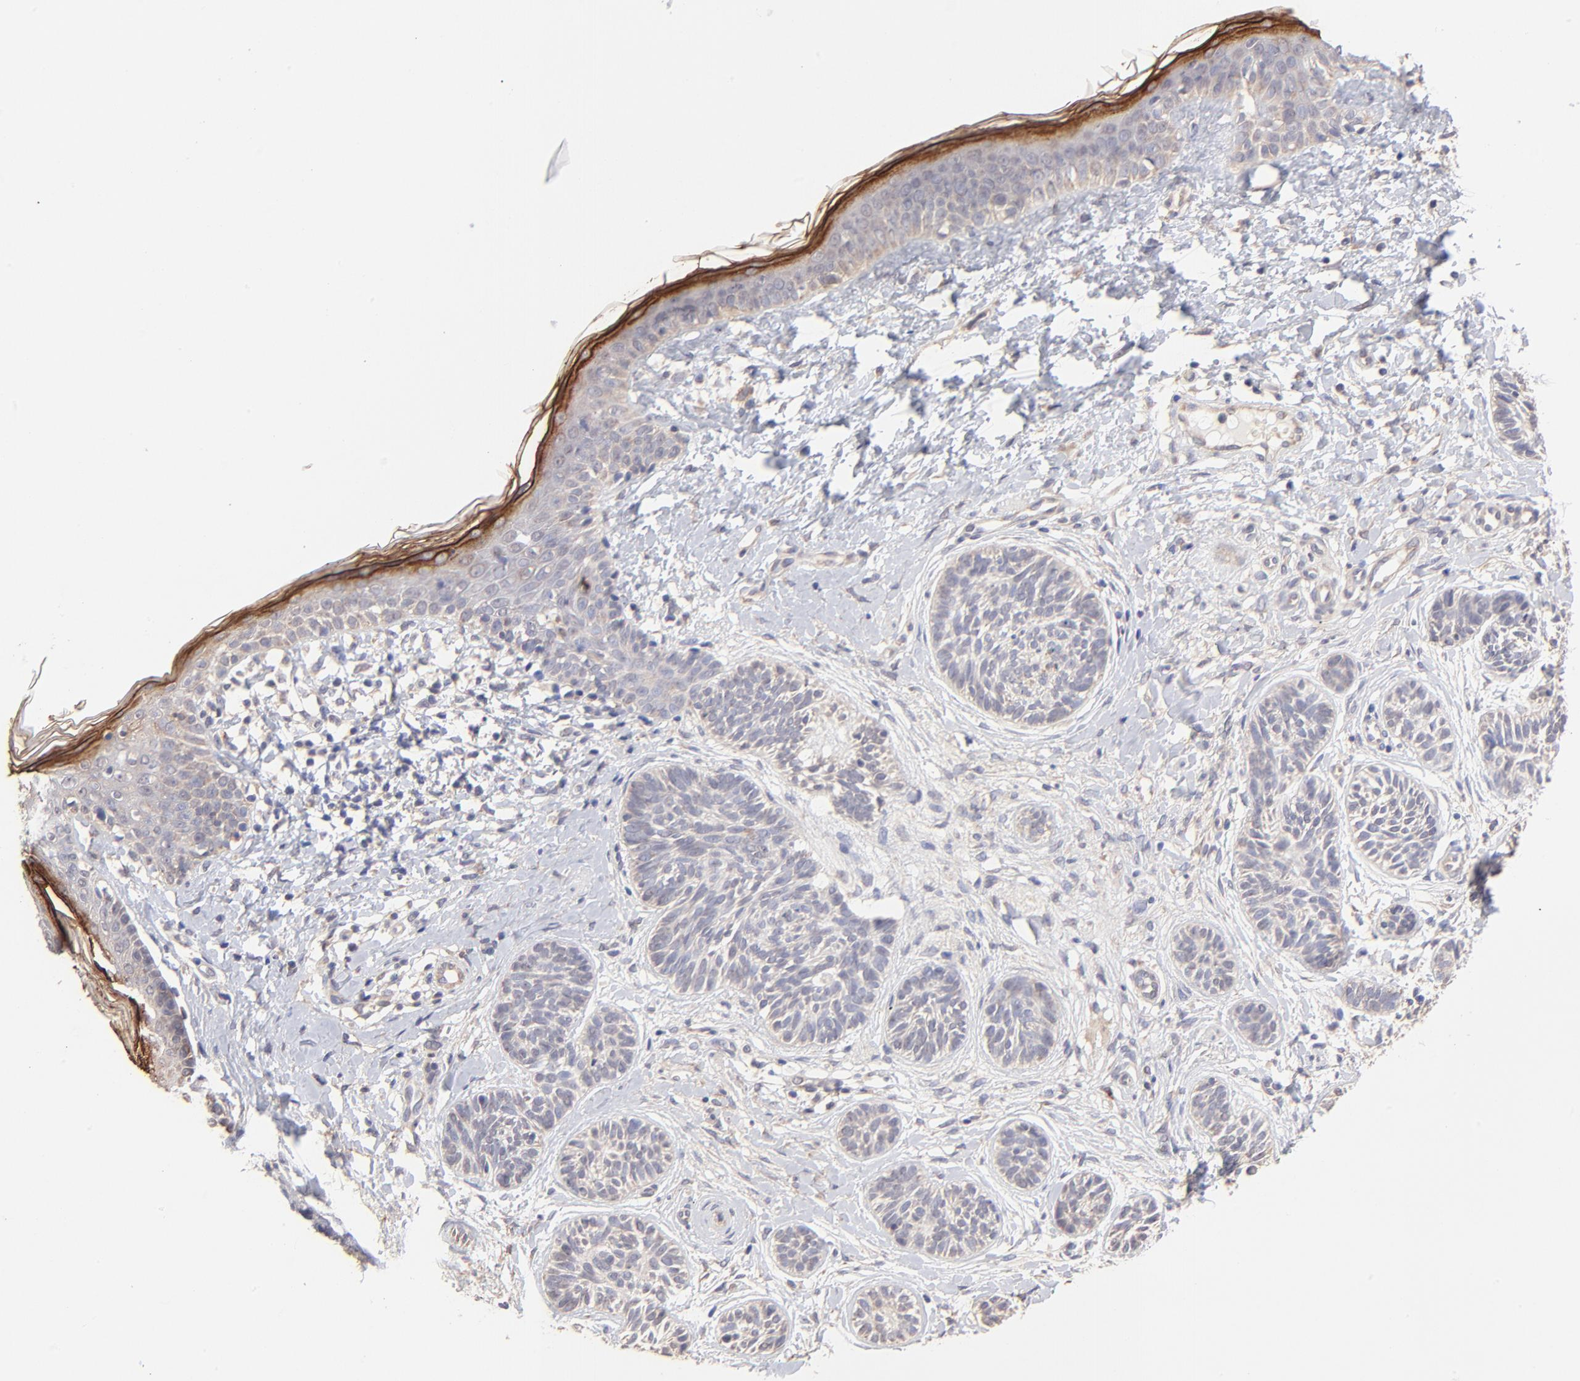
{"staining": {"intensity": "moderate", "quantity": "25%-75%", "location": "cytoplasmic/membranous"}, "tissue": "skin cancer", "cell_type": "Tumor cells", "image_type": "cancer", "snomed": [{"axis": "morphology", "description": "Normal tissue, NOS"}, {"axis": "morphology", "description": "Basal cell carcinoma"}, {"axis": "topography", "description": "Skin"}], "caption": "A brown stain highlights moderate cytoplasmic/membranous expression of a protein in skin cancer (basal cell carcinoma) tumor cells.", "gene": "UBE2H", "patient": {"sex": "male", "age": 63}}